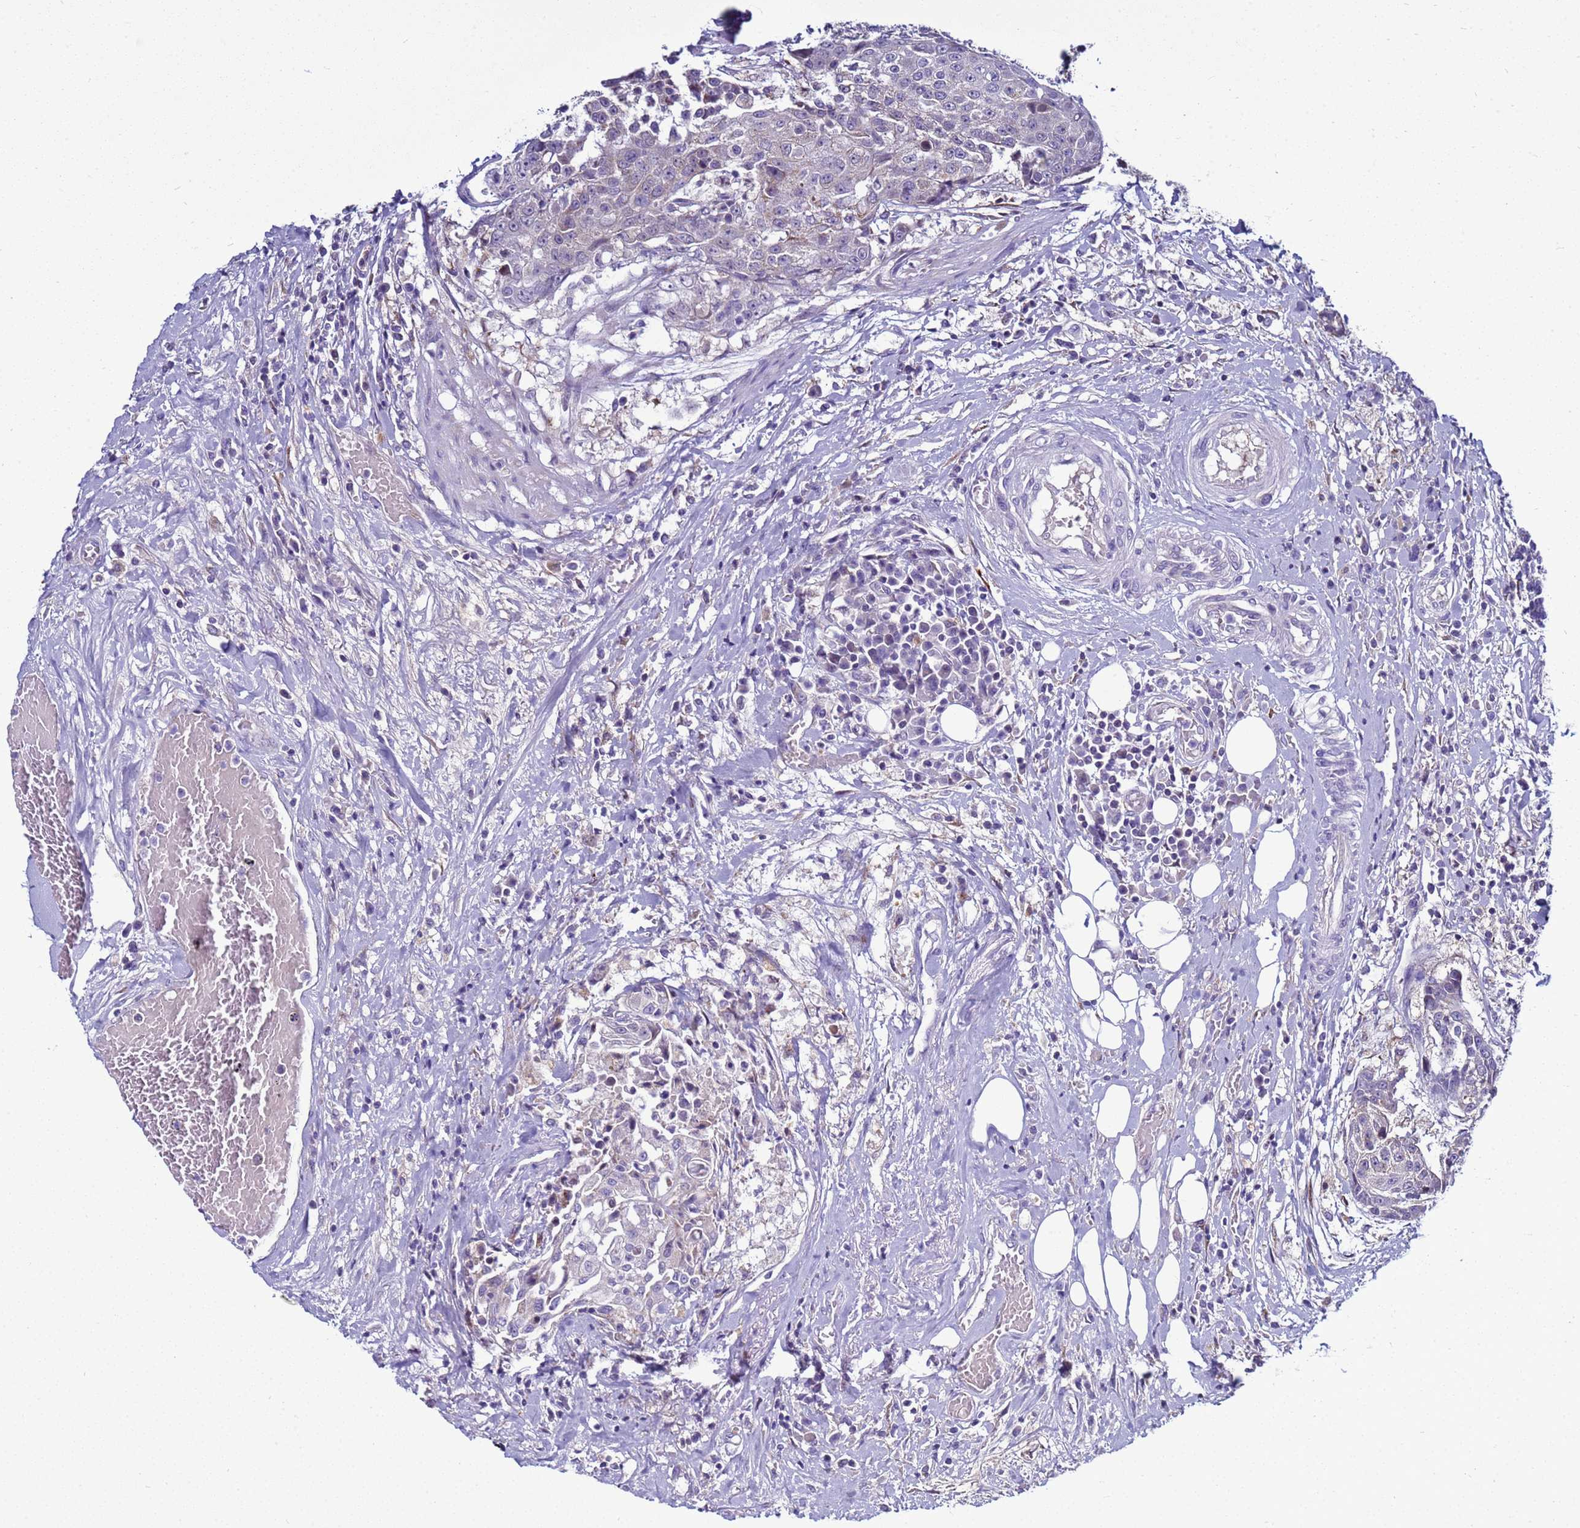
{"staining": {"intensity": "negative", "quantity": "none", "location": "none"}, "tissue": "urothelial cancer", "cell_type": "Tumor cells", "image_type": "cancer", "snomed": [{"axis": "morphology", "description": "Urothelial carcinoma, High grade"}, {"axis": "topography", "description": "Urinary bladder"}], "caption": "Image shows no protein positivity in tumor cells of high-grade urothelial carcinoma tissue.", "gene": "NAT2", "patient": {"sex": "female", "age": 63}}